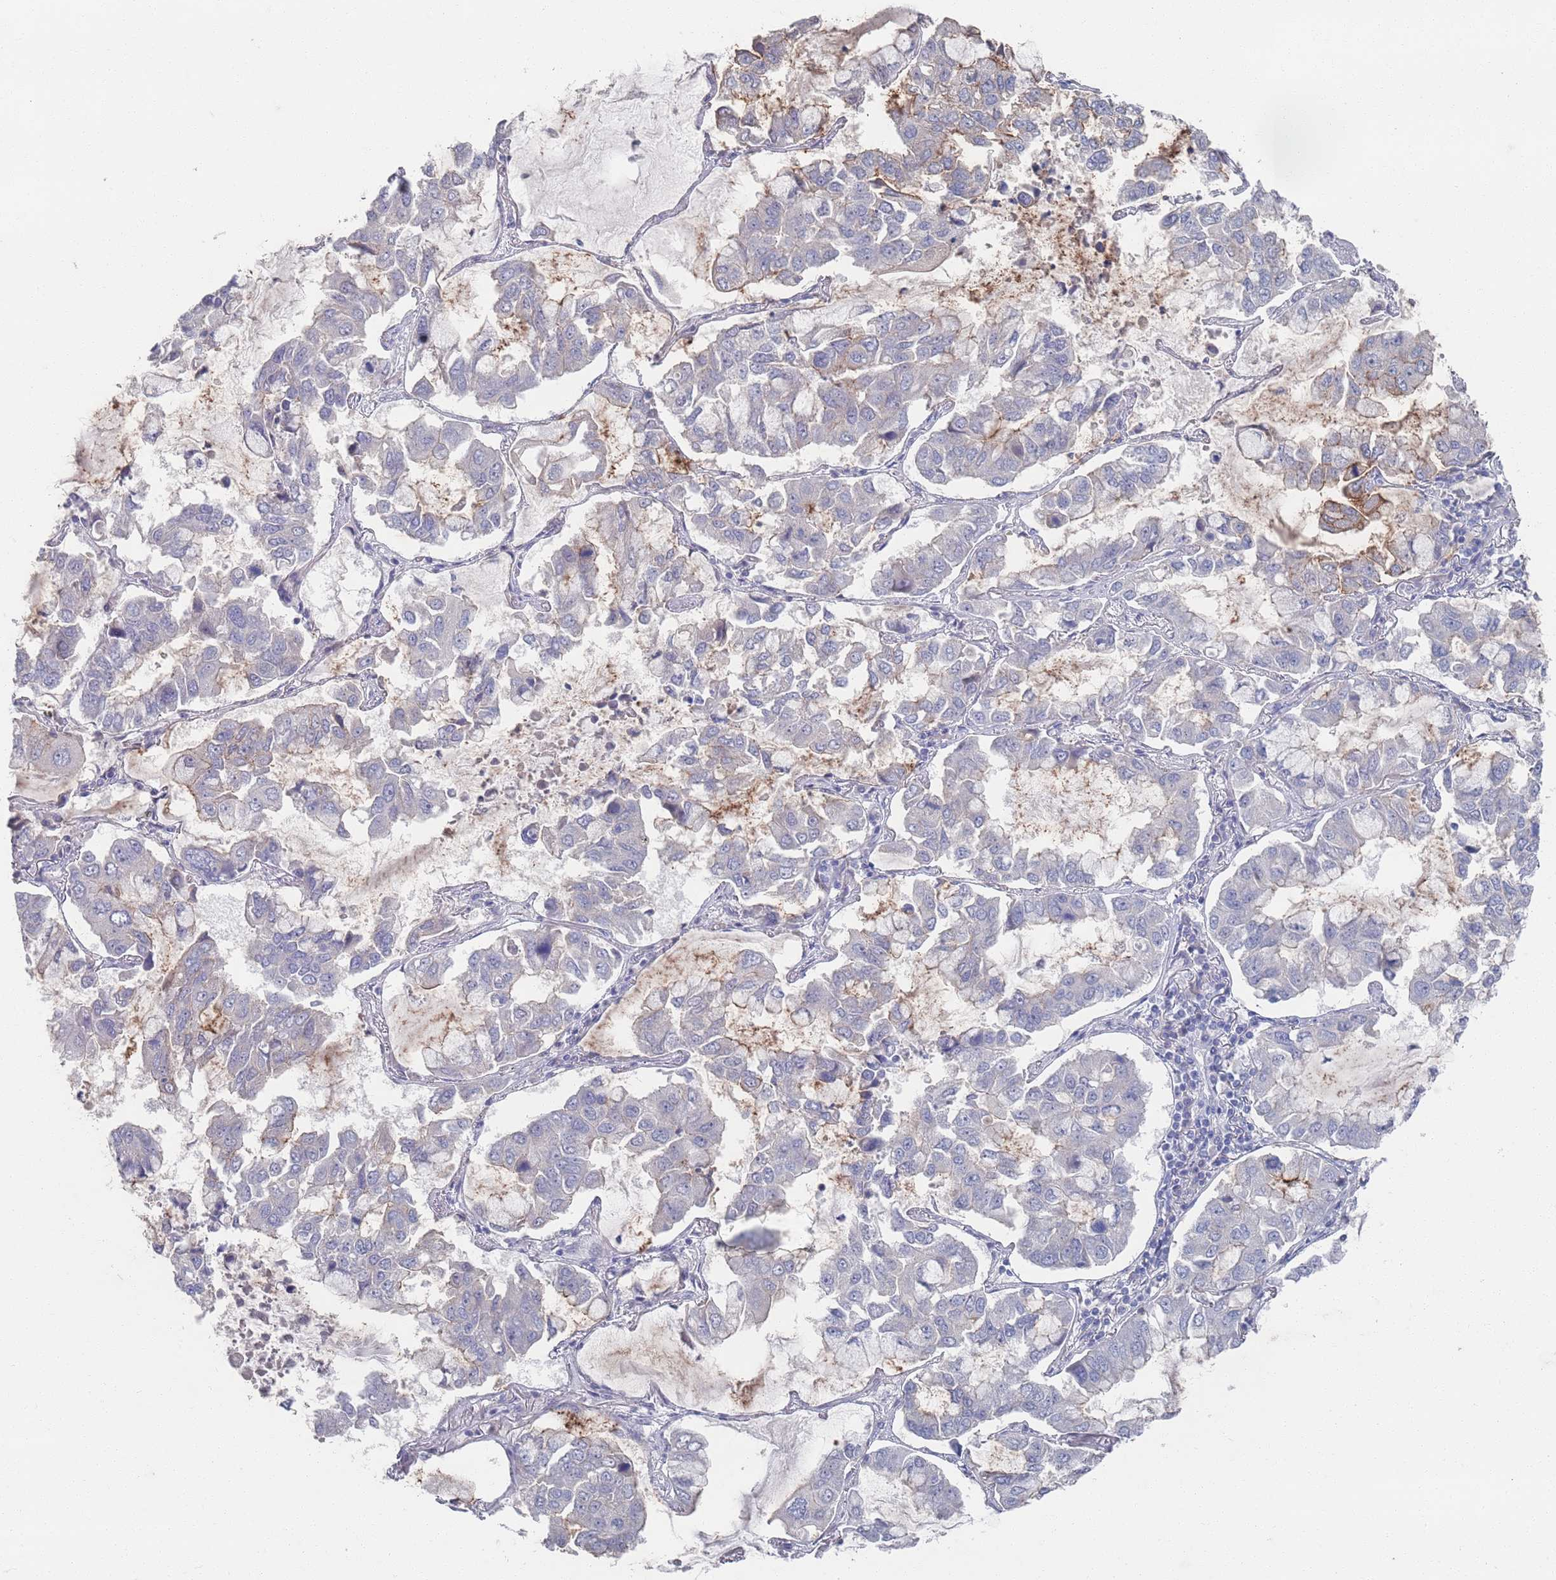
{"staining": {"intensity": "negative", "quantity": "none", "location": "none"}, "tissue": "lung cancer", "cell_type": "Tumor cells", "image_type": "cancer", "snomed": [{"axis": "morphology", "description": "Adenocarcinoma, NOS"}, {"axis": "topography", "description": "Lung"}], "caption": "A micrograph of lung cancer (adenocarcinoma) stained for a protein displays no brown staining in tumor cells. (DAB immunohistochemistry, high magnification).", "gene": "PROM2", "patient": {"sex": "male", "age": 64}}